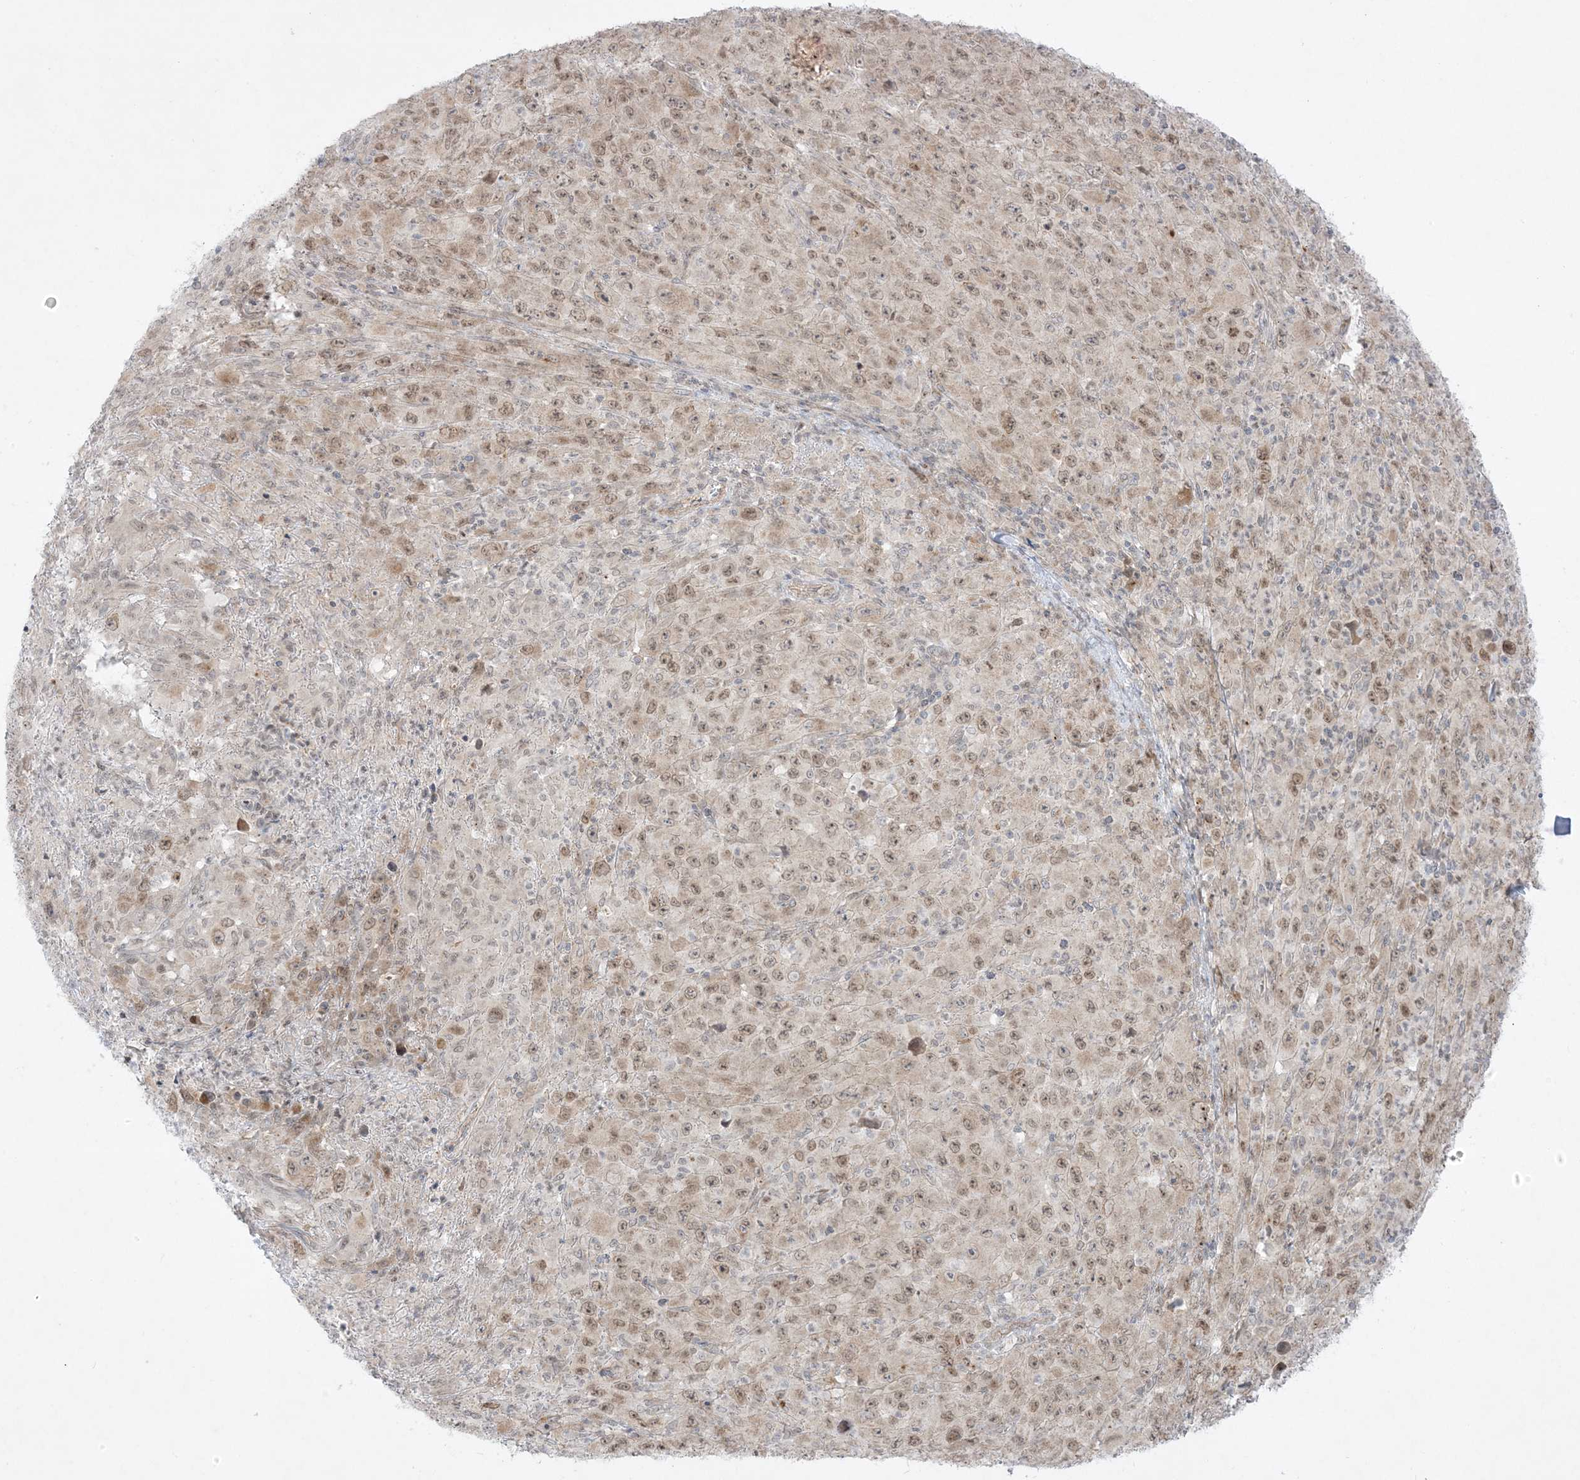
{"staining": {"intensity": "weak", "quantity": ">75%", "location": "nuclear"}, "tissue": "melanoma", "cell_type": "Tumor cells", "image_type": "cancer", "snomed": [{"axis": "morphology", "description": "Malignant melanoma, Metastatic site"}, {"axis": "topography", "description": "Skin"}], "caption": "Protein positivity by IHC reveals weak nuclear expression in about >75% of tumor cells in melanoma. Immunohistochemistry (ihc) stains the protein in brown and the nuclei are stained blue.", "gene": "PTK6", "patient": {"sex": "female", "age": 56}}